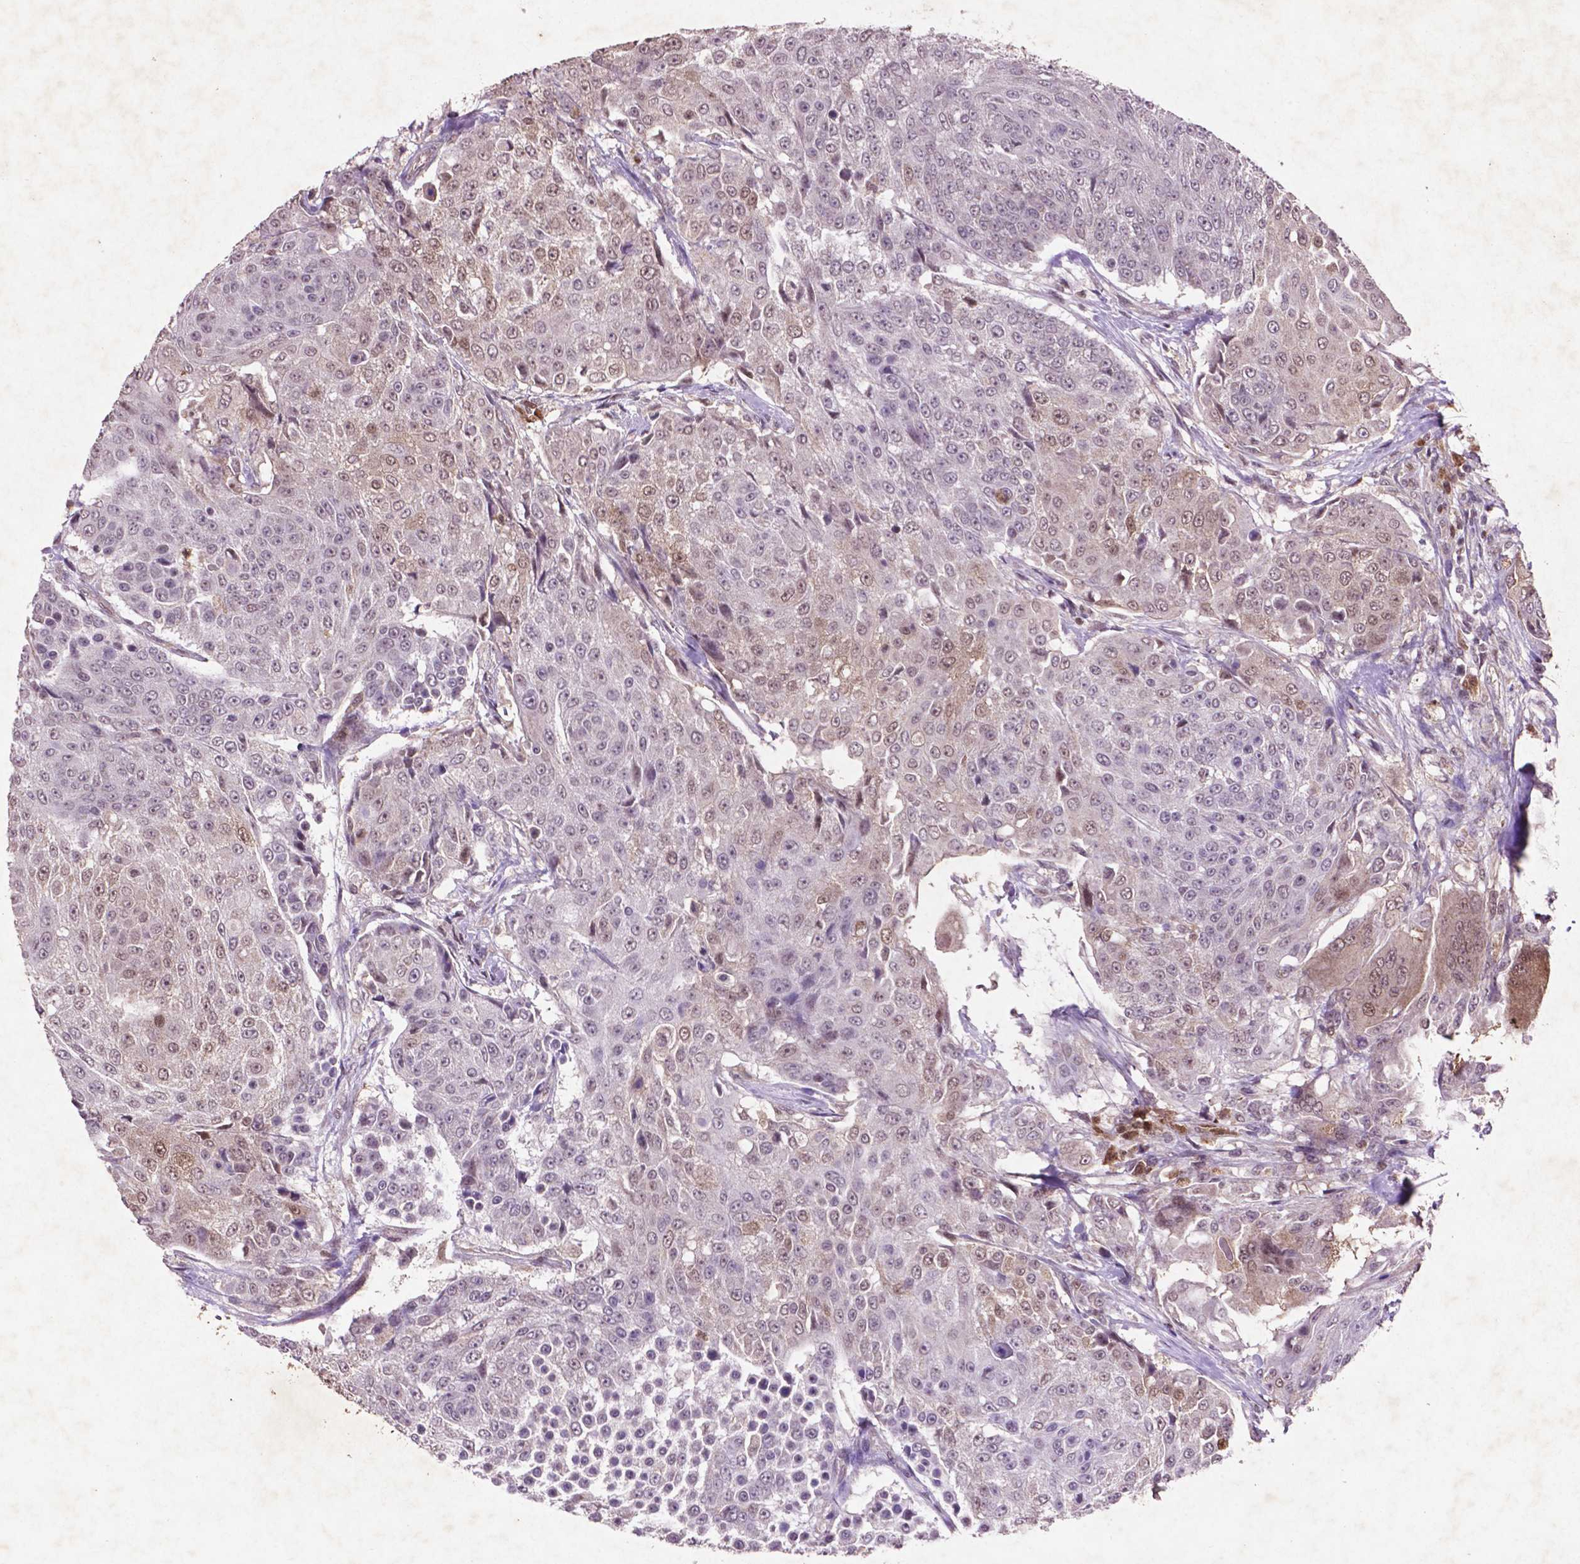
{"staining": {"intensity": "weak", "quantity": "<25%", "location": "nuclear"}, "tissue": "urothelial cancer", "cell_type": "Tumor cells", "image_type": "cancer", "snomed": [{"axis": "morphology", "description": "Urothelial carcinoma, High grade"}, {"axis": "topography", "description": "Urinary bladder"}], "caption": "Urothelial cancer was stained to show a protein in brown. There is no significant staining in tumor cells.", "gene": "GLRX", "patient": {"sex": "female", "age": 63}}